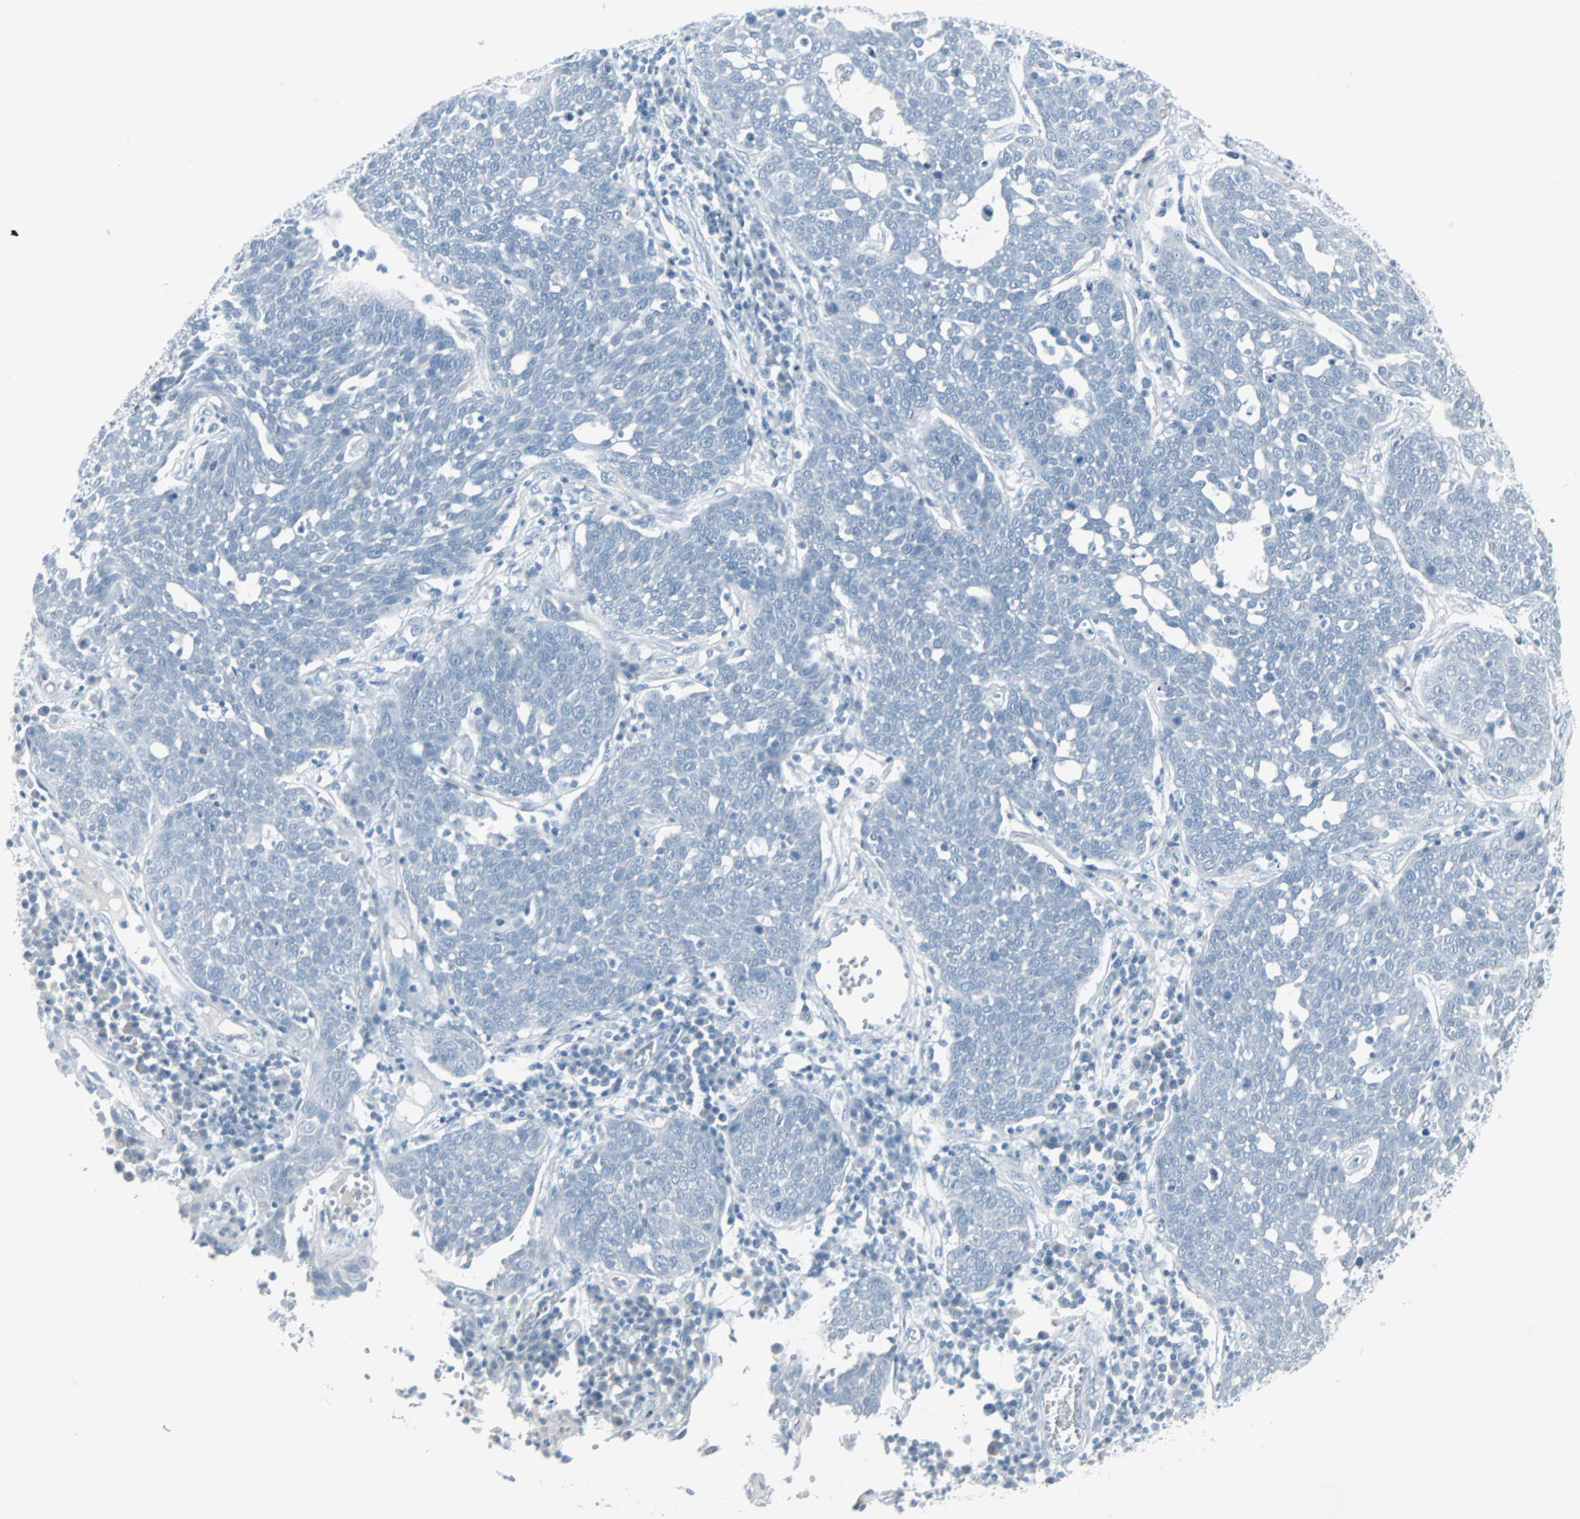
{"staining": {"intensity": "negative", "quantity": "none", "location": "none"}, "tissue": "cervical cancer", "cell_type": "Tumor cells", "image_type": "cancer", "snomed": [{"axis": "morphology", "description": "Squamous cell carcinoma, NOS"}, {"axis": "topography", "description": "Cervix"}], "caption": "Tumor cells show no significant protein positivity in cervical cancer (squamous cell carcinoma).", "gene": "LANCL3", "patient": {"sex": "female", "age": 34}}